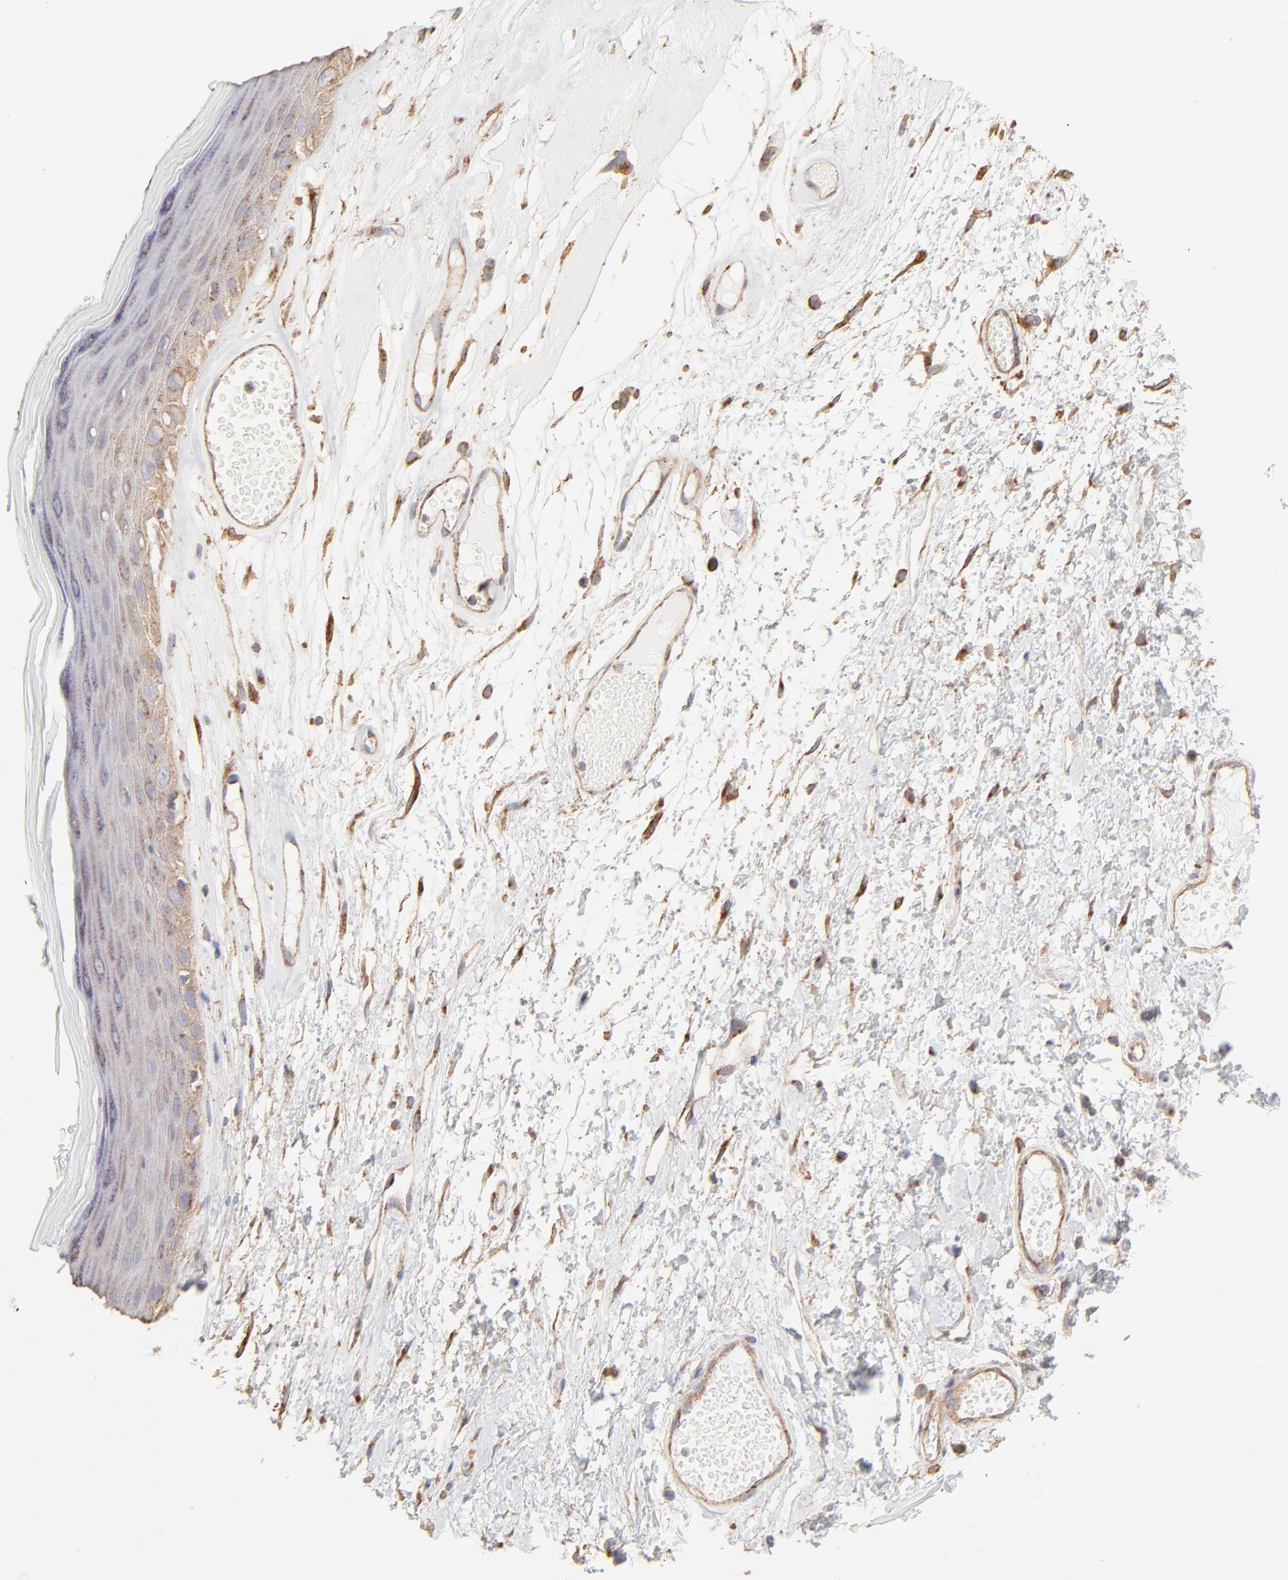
{"staining": {"intensity": "moderate", "quantity": ">75%", "location": "cytoplasmic/membranous"}, "tissue": "skin", "cell_type": "Epidermal cells", "image_type": "normal", "snomed": [{"axis": "morphology", "description": "Normal tissue, NOS"}, {"axis": "morphology", "description": "Inflammation, NOS"}, {"axis": "topography", "description": "Vulva"}], "caption": "Immunohistochemical staining of normal skin reveals moderate cytoplasmic/membranous protein expression in about >75% of epidermal cells. The protein of interest is shown in brown color, while the nuclei are stained blue.", "gene": "CLTB", "patient": {"sex": "female", "age": 84}}